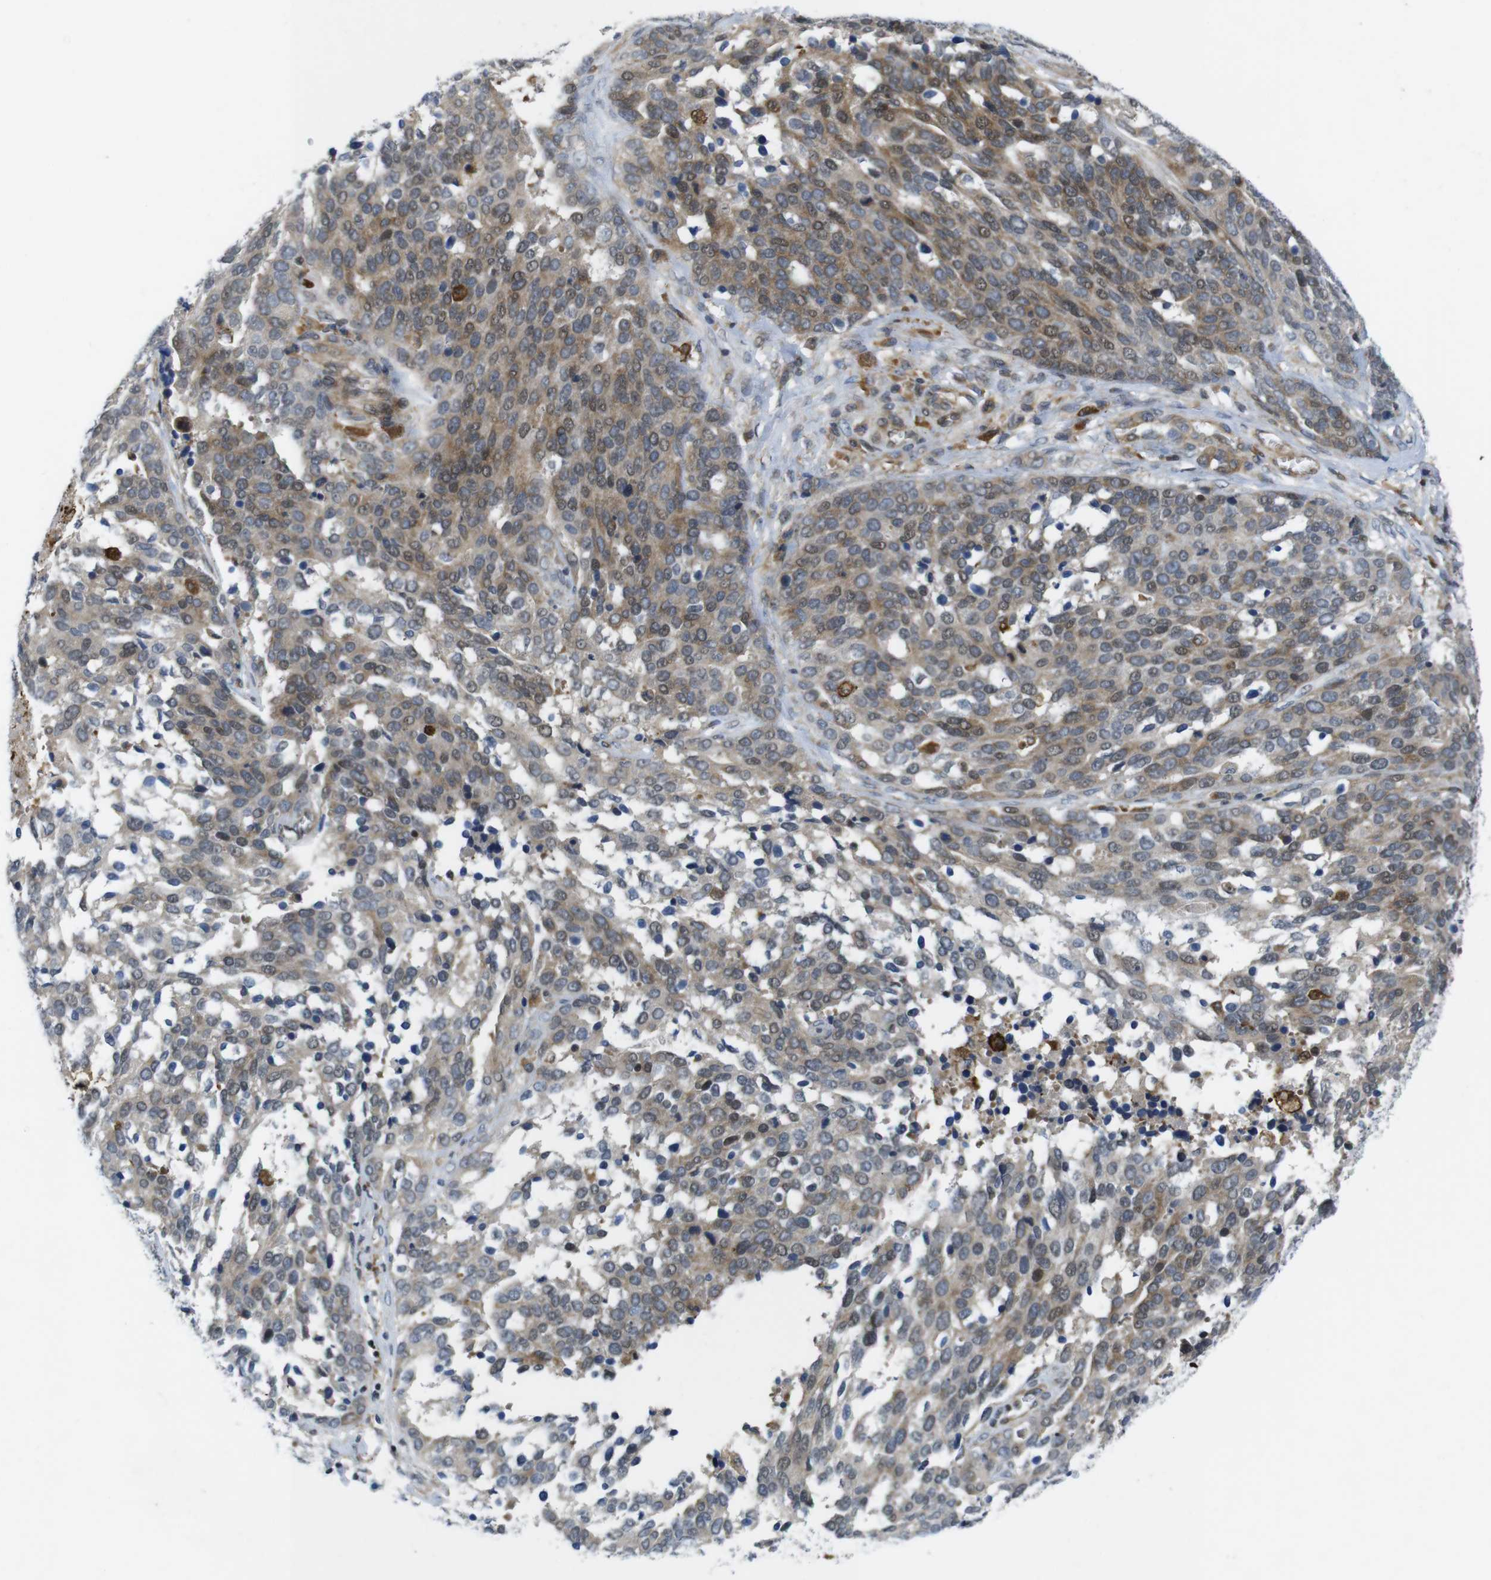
{"staining": {"intensity": "moderate", "quantity": "25%-75%", "location": "cytoplasmic/membranous"}, "tissue": "ovarian cancer", "cell_type": "Tumor cells", "image_type": "cancer", "snomed": [{"axis": "morphology", "description": "Cystadenocarcinoma, serous, NOS"}, {"axis": "topography", "description": "Ovary"}], "caption": "Tumor cells reveal medium levels of moderate cytoplasmic/membranous expression in approximately 25%-75% of cells in human ovarian cancer. (brown staining indicates protein expression, while blue staining denotes nuclei).", "gene": "ROBO2", "patient": {"sex": "female", "age": 44}}